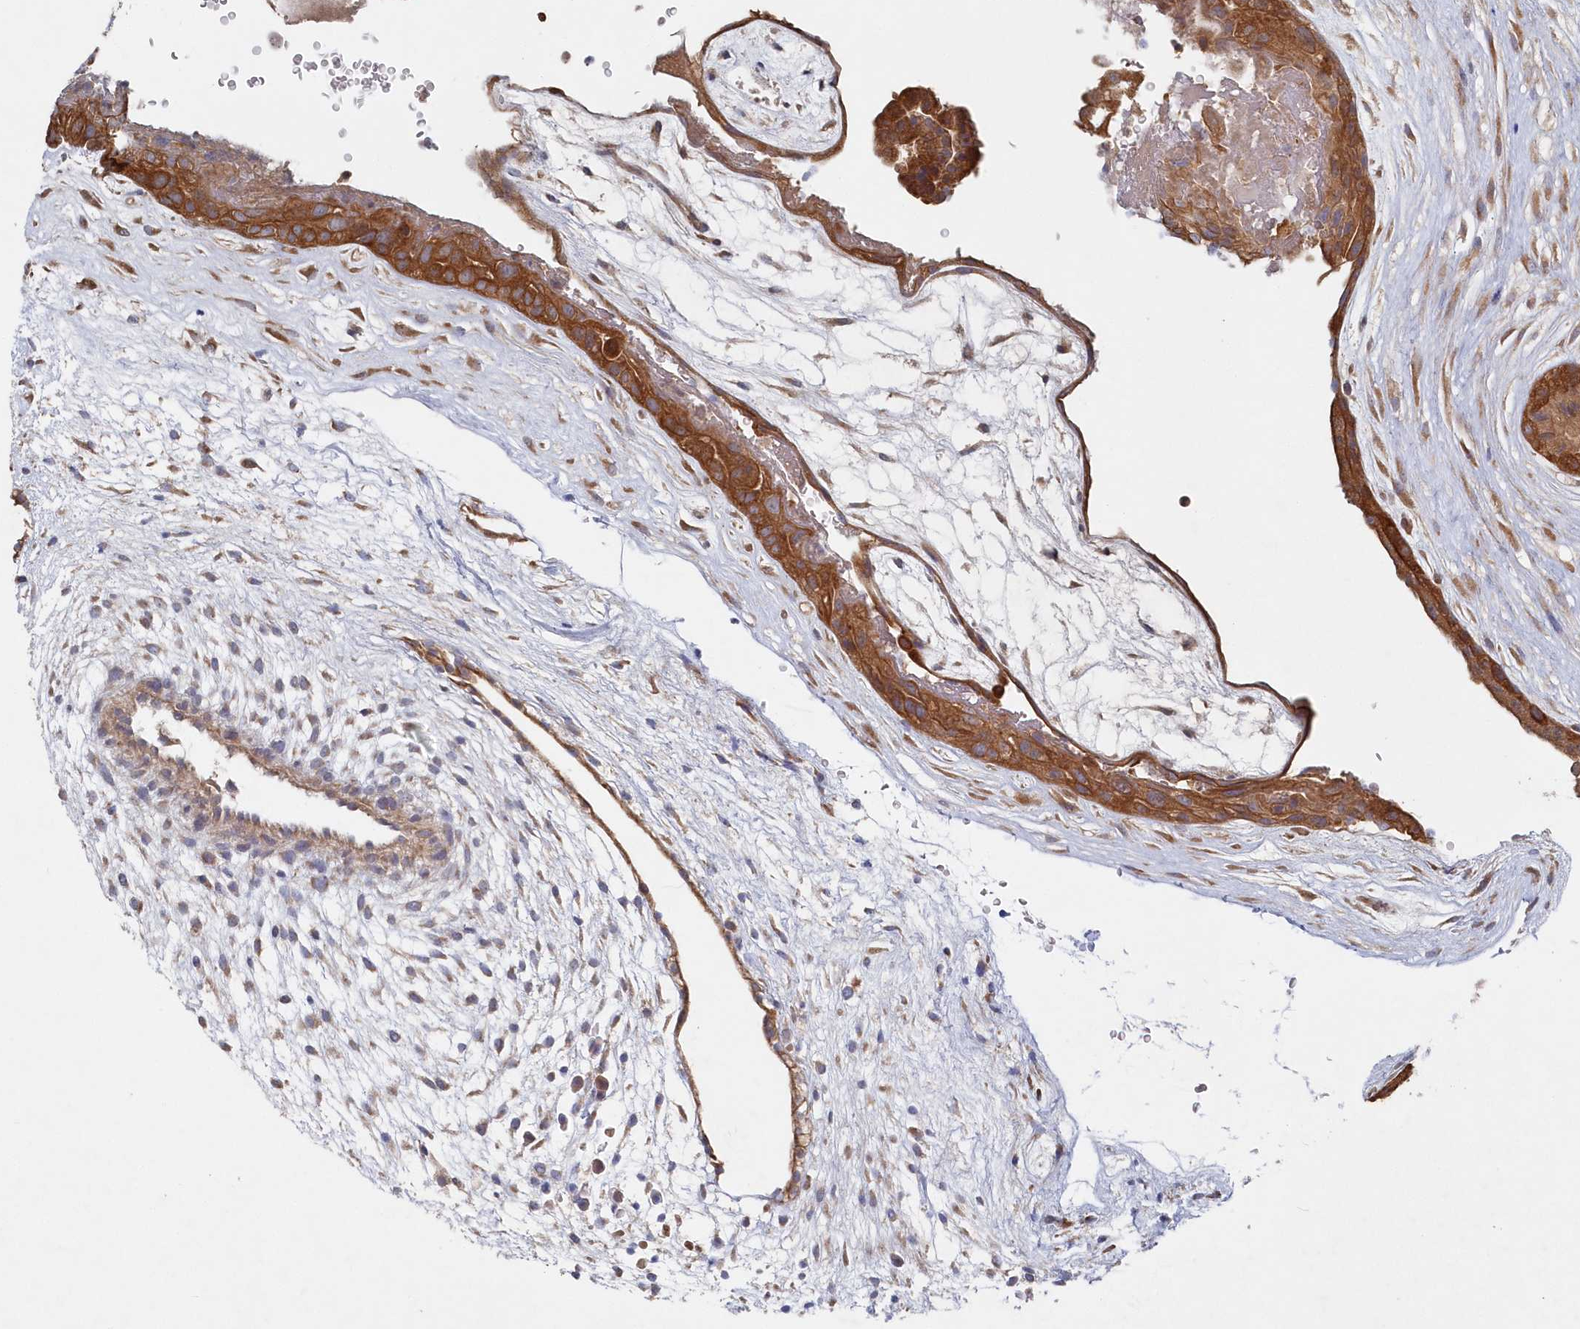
{"staining": {"intensity": "weak", "quantity": ">75%", "location": "cytoplasmic/membranous"}, "tissue": "placenta", "cell_type": "Decidual cells", "image_type": "normal", "snomed": [{"axis": "morphology", "description": "Normal tissue, NOS"}, {"axis": "topography", "description": "Placenta"}], "caption": "Immunohistochemical staining of unremarkable placenta demonstrates >75% levels of weak cytoplasmic/membranous protein positivity in approximately >75% of decidual cells. Nuclei are stained in blue.", "gene": "ASNSD1", "patient": {"sex": "female", "age": 19}}